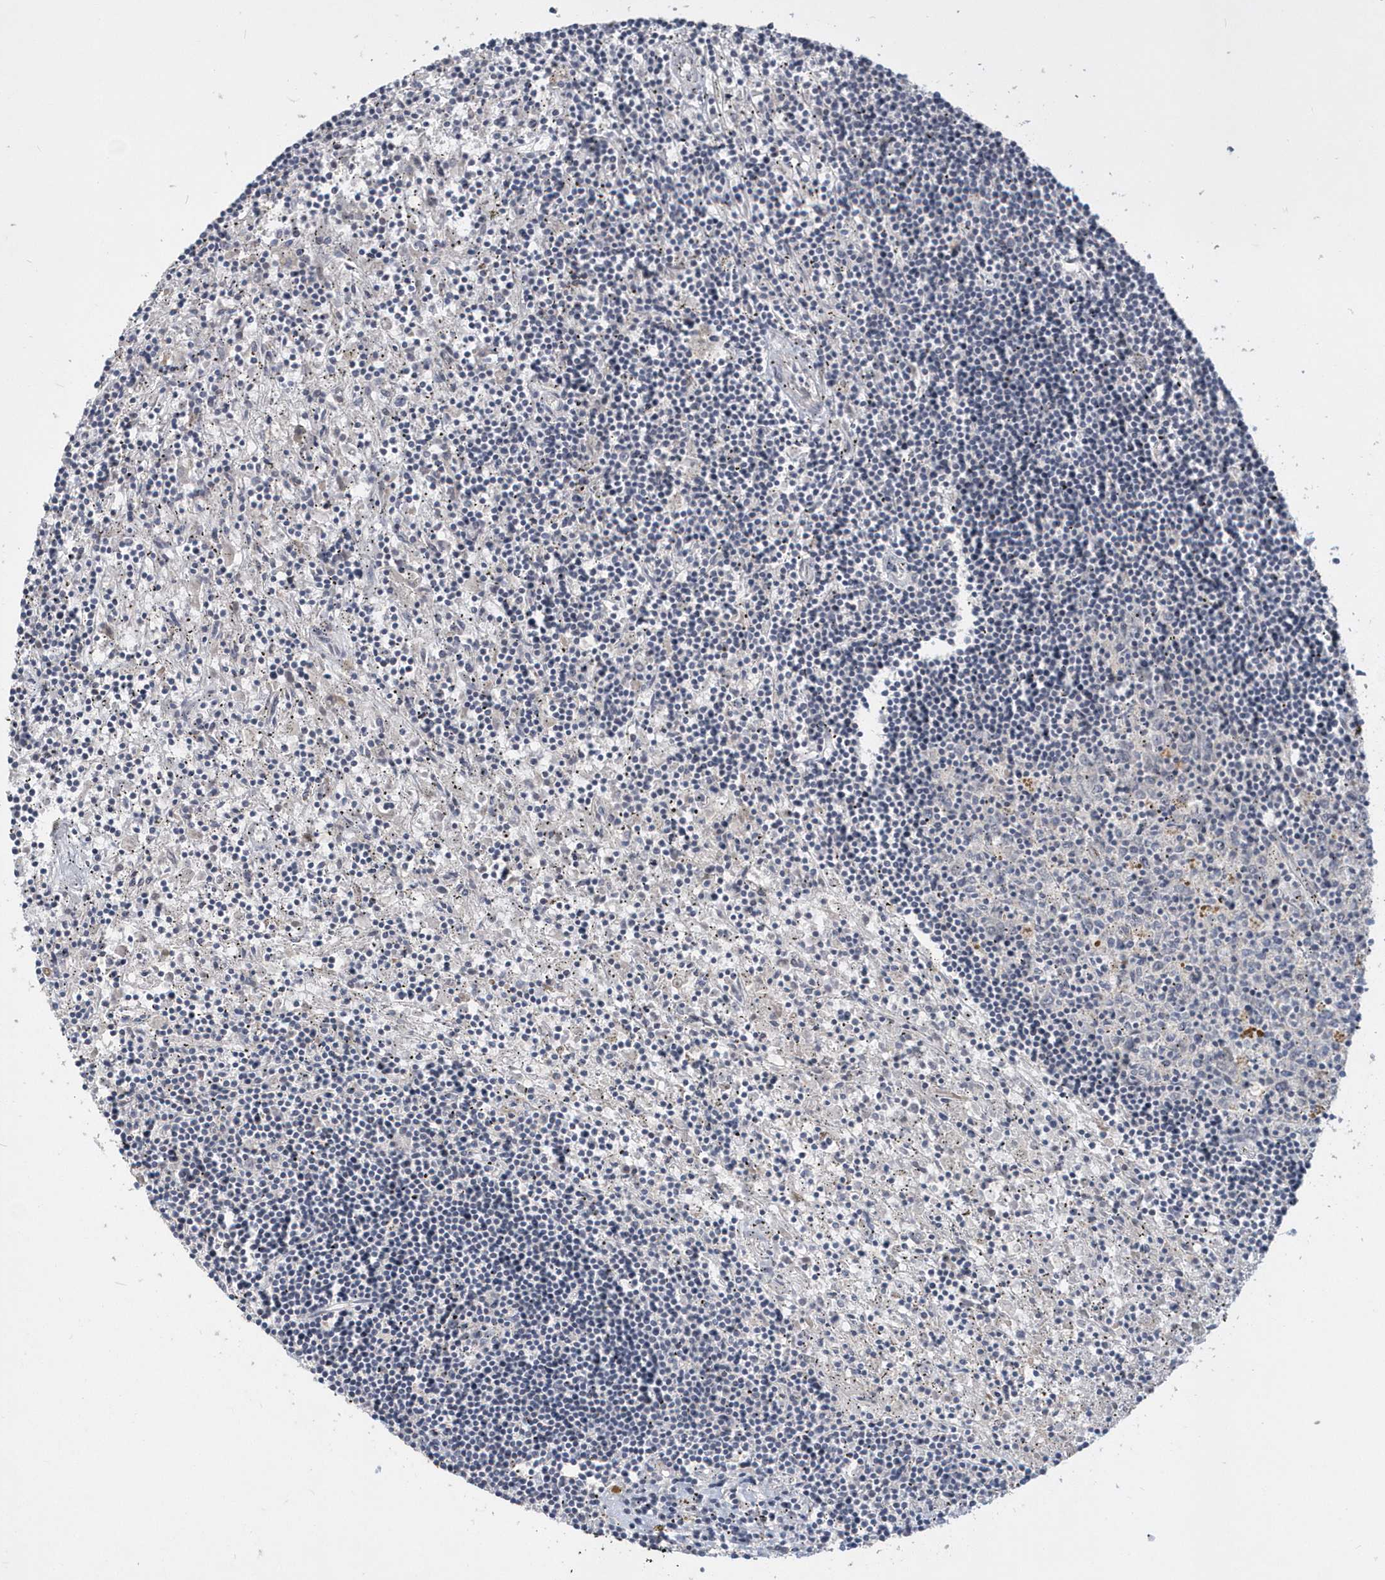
{"staining": {"intensity": "negative", "quantity": "none", "location": "none"}, "tissue": "lymphoma", "cell_type": "Tumor cells", "image_type": "cancer", "snomed": [{"axis": "morphology", "description": "Malignant lymphoma, non-Hodgkin's type, Low grade"}, {"axis": "topography", "description": "Spleen"}], "caption": "Tumor cells show no significant positivity in low-grade malignant lymphoma, non-Hodgkin's type.", "gene": "TSPEAR", "patient": {"sex": "male", "age": 76}}